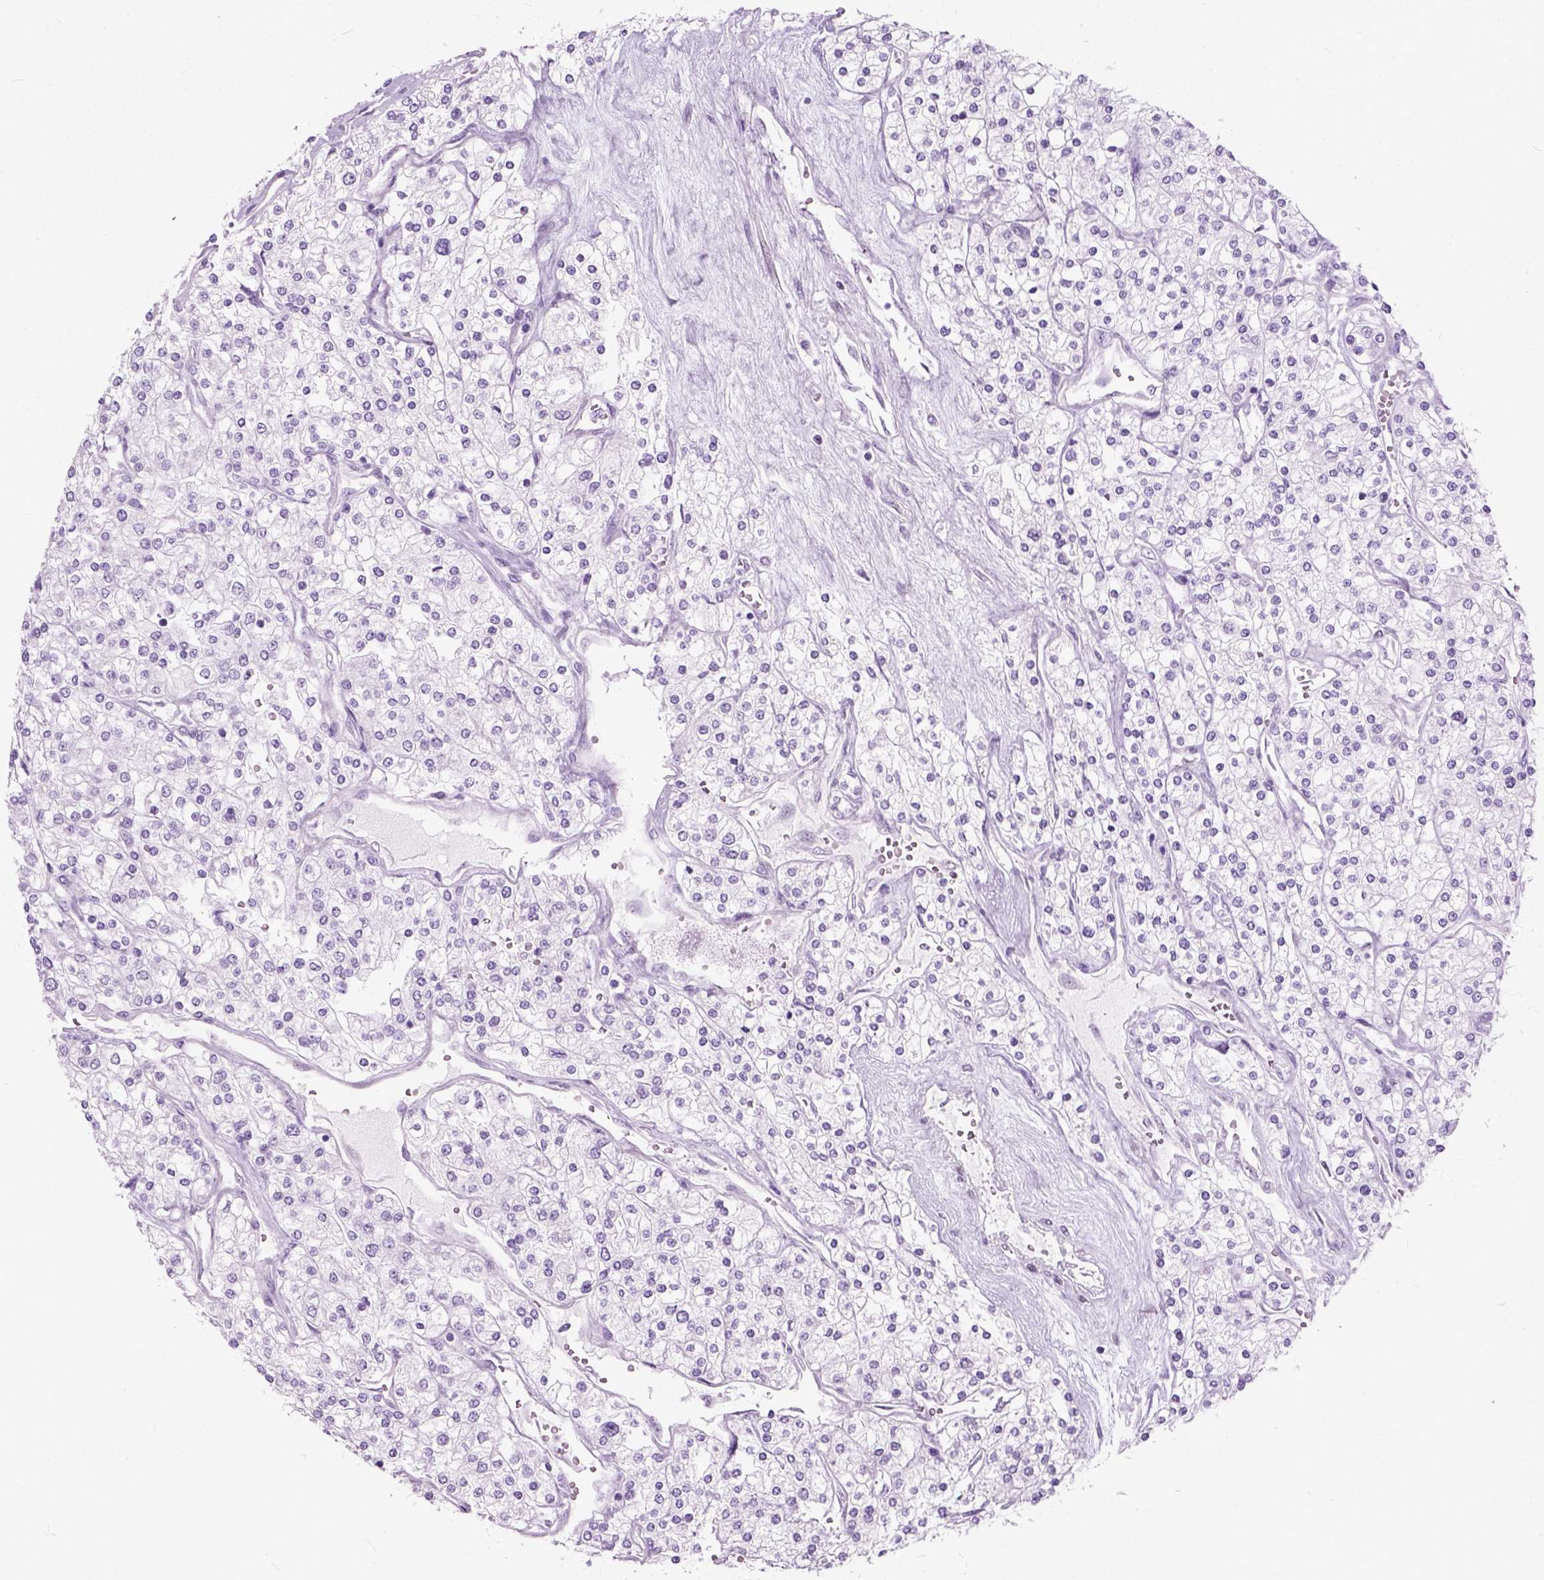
{"staining": {"intensity": "negative", "quantity": "none", "location": "none"}, "tissue": "renal cancer", "cell_type": "Tumor cells", "image_type": "cancer", "snomed": [{"axis": "morphology", "description": "Adenocarcinoma, NOS"}, {"axis": "topography", "description": "Kidney"}], "caption": "The photomicrograph shows no significant staining in tumor cells of renal cancer.", "gene": "AXDND1", "patient": {"sex": "male", "age": 80}}